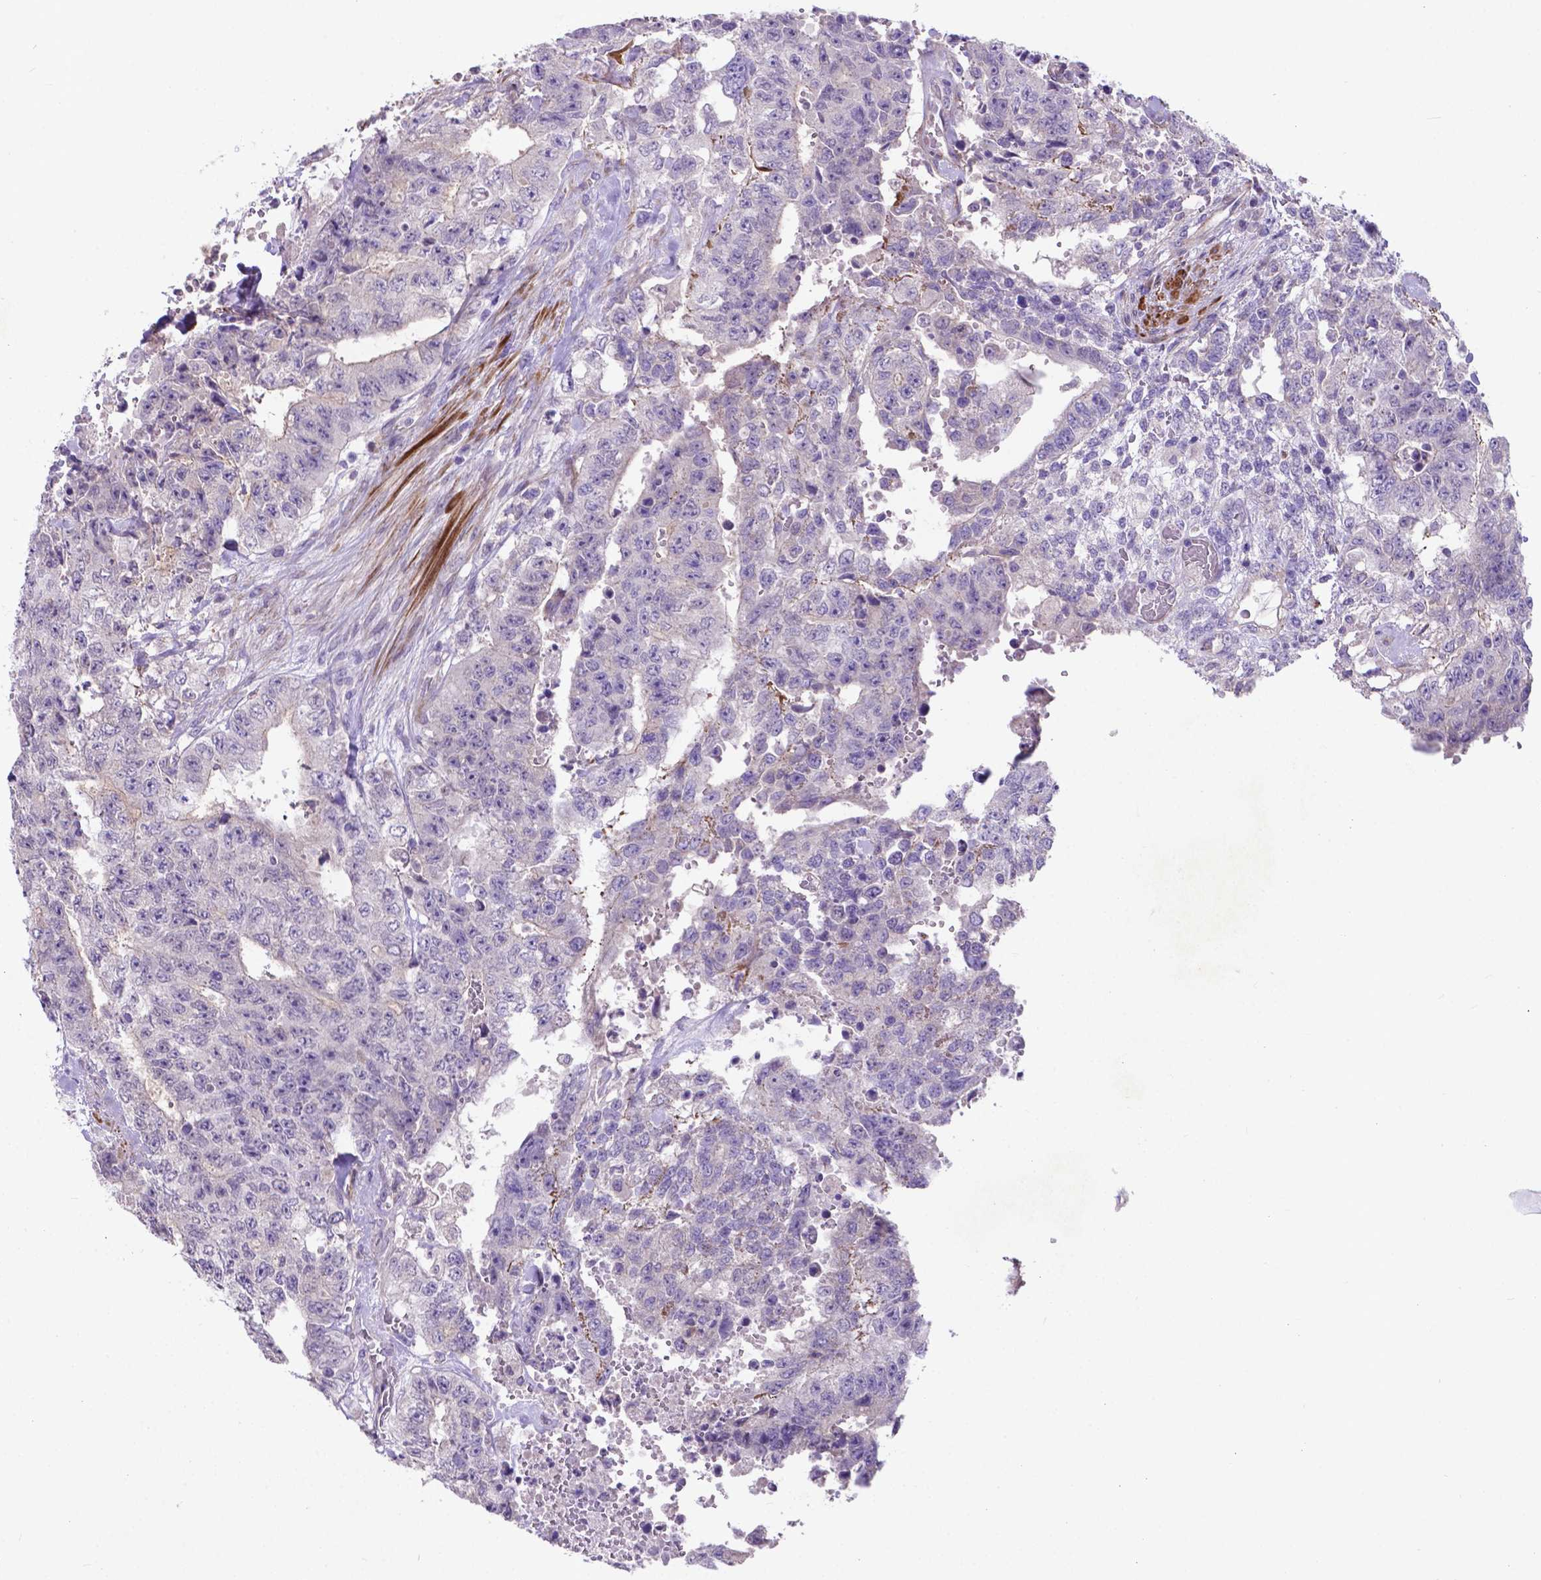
{"staining": {"intensity": "negative", "quantity": "none", "location": "none"}, "tissue": "testis cancer", "cell_type": "Tumor cells", "image_type": "cancer", "snomed": [{"axis": "morphology", "description": "Carcinoma, Embryonal, NOS"}, {"axis": "topography", "description": "Testis"}], "caption": "Tumor cells are negative for protein expression in human testis cancer. (DAB (3,3'-diaminobenzidine) immunohistochemistry (IHC), high magnification).", "gene": "PFKFB4", "patient": {"sex": "male", "age": 24}}